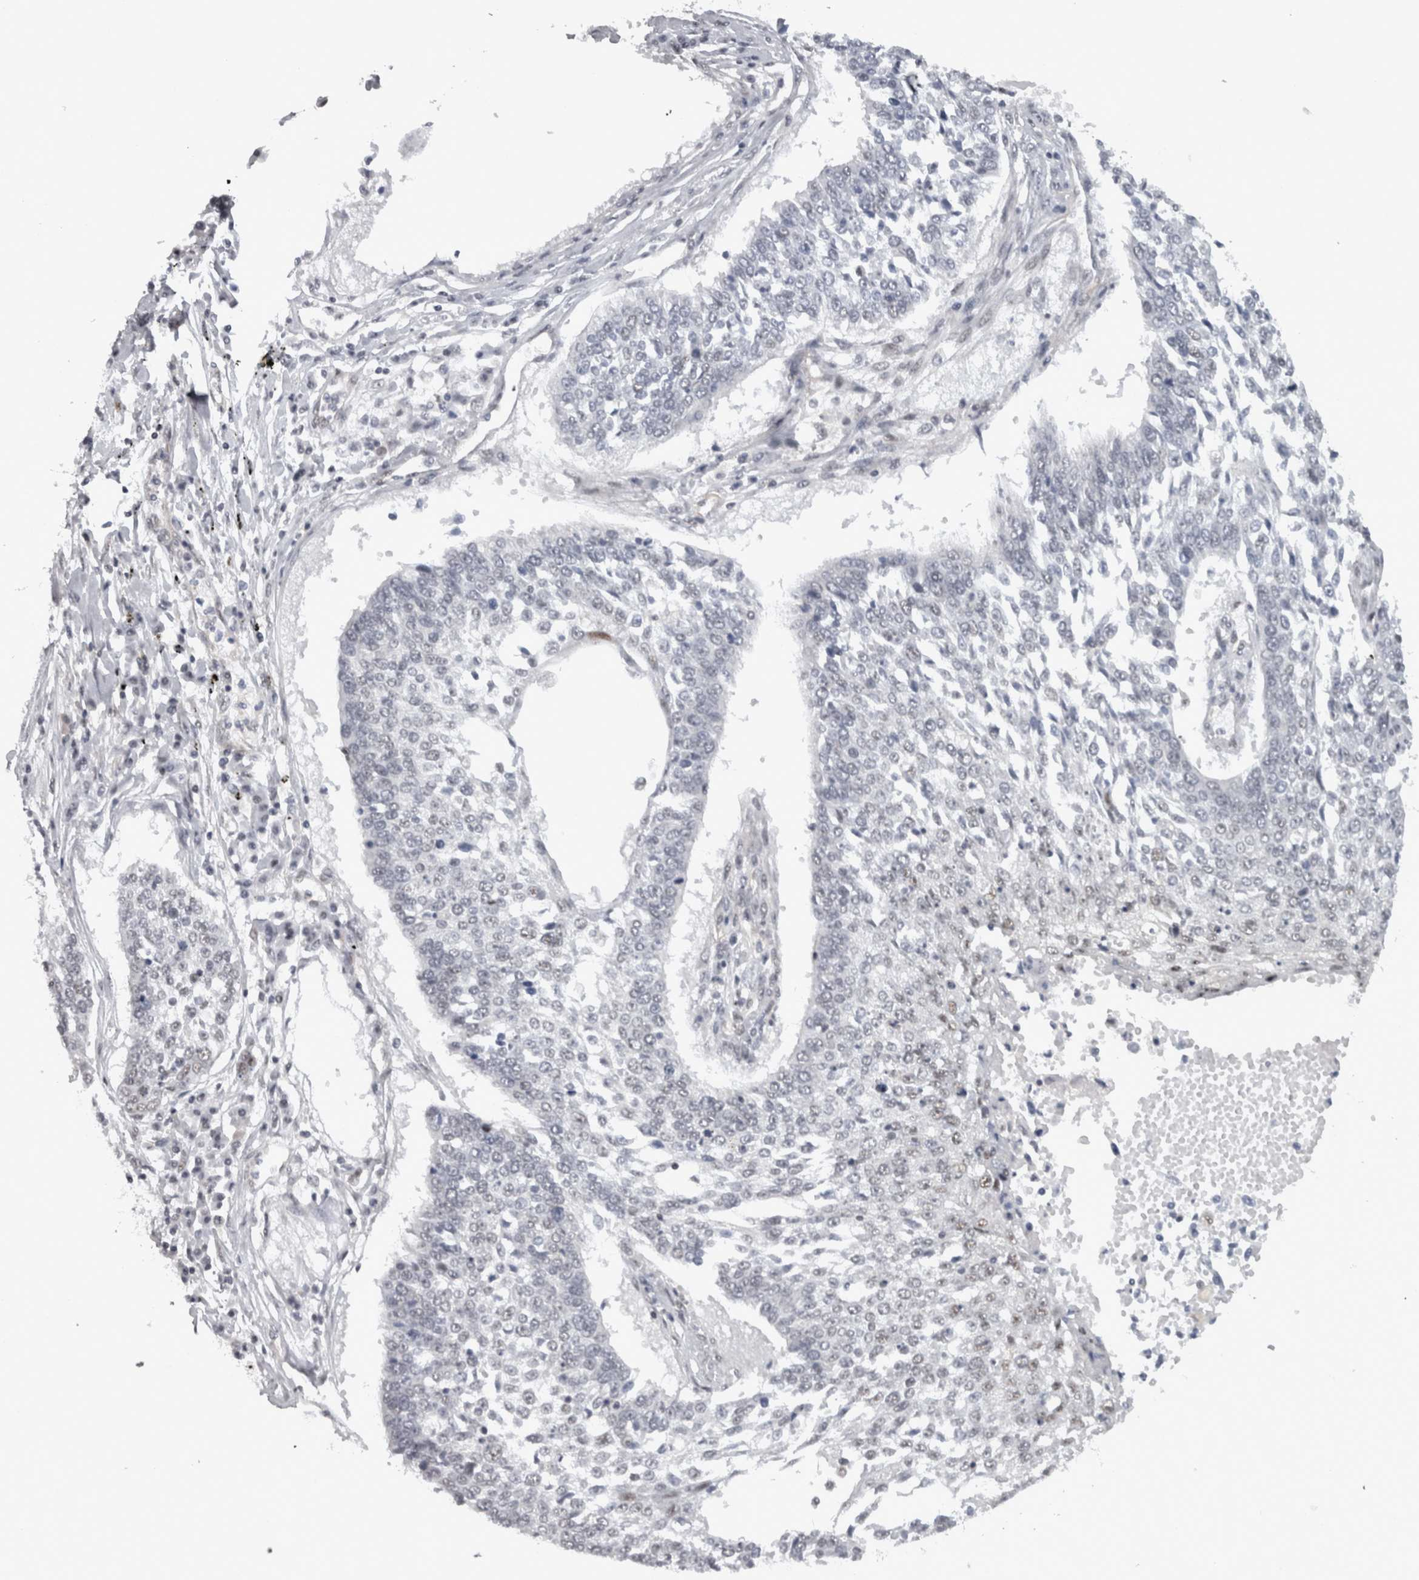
{"staining": {"intensity": "negative", "quantity": "none", "location": "none"}, "tissue": "lung cancer", "cell_type": "Tumor cells", "image_type": "cancer", "snomed": [{"axis": "morphology", "description": "Normal tissue, NOS"}, {"axis": "morphology", "description": "Squamous cell carcinoma, NOS"}, {"axis": "topography", "description": "Cartilage tissue"}, {"axis": "topography", "description": "Bronchus"}, {"axis": "topography", "description": "Lung"}, {"axis": "topography", "description": "Peripheral nerve tissue"}], "caption": "A high-resolution micrograph shows IHC staining of lung cancer (squamous cell carcinoma), which demonstrates no significant expression in tumor cells. (DAB immunohistochemistry visualized using brightfield microscopy, high magnification).", "gene": "PPP1R12B", "patient": {"sex": "female", "age": 49}}